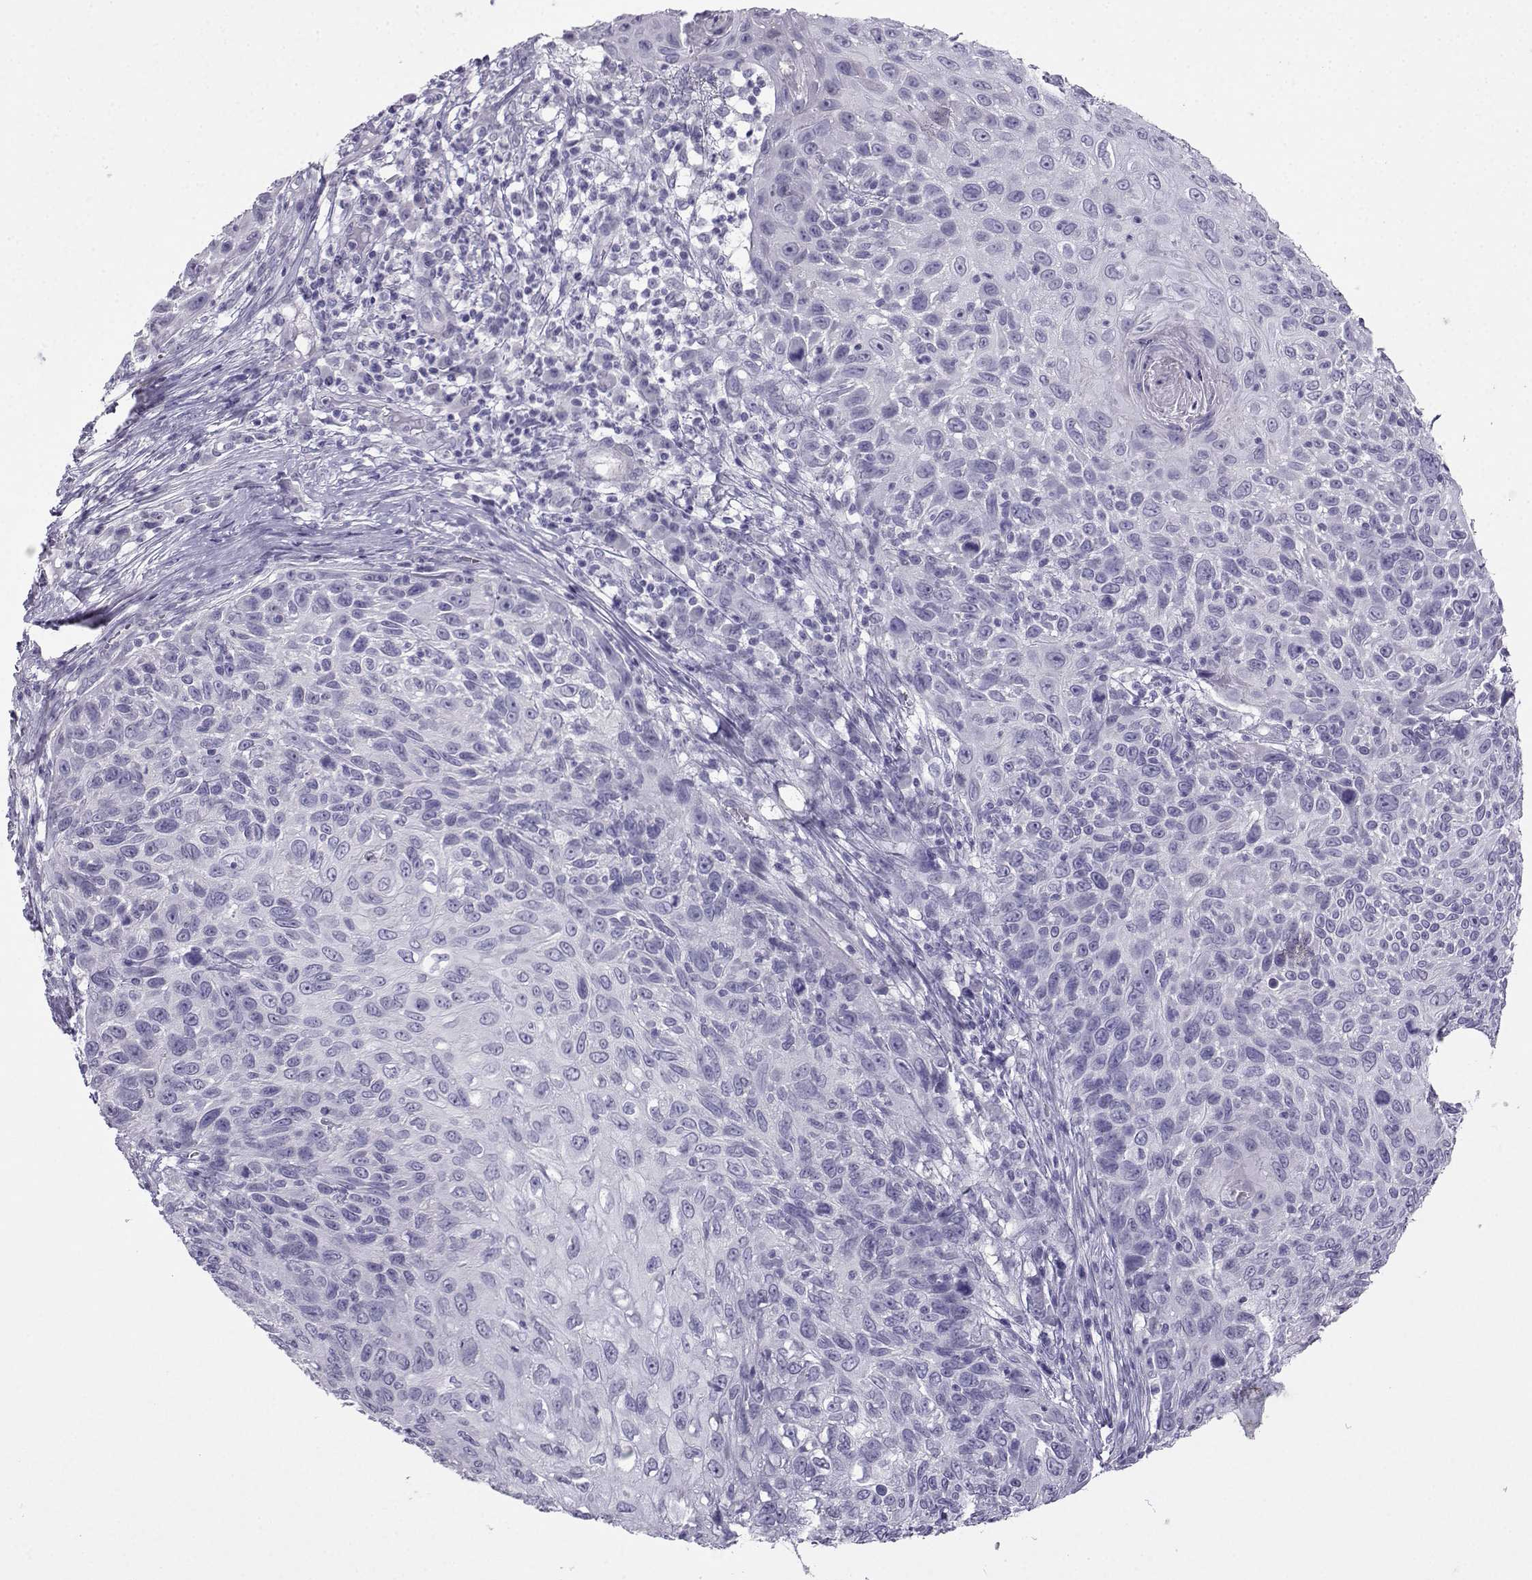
{"staining": {"intensity": "negative", "quantity": "none", "location": "none"}, "tissue": "skin cancer", "cell_type": "Tumor cells", "image_type": "cancer", "snomed": [{"axis": "morphology", "description": "Squamous cell carcinoma, NOS"}, {"axis": "topography", "description": "Skin"}], "caption": "High power microscopy photomicrograph of an immunohistochemistry (IHC) histopathology image of skin squamous cell carcinoma, revealing no significant expression in tumor cells.", "gene": "KIF17", "patient": {"sex": "male", "age": 92}}